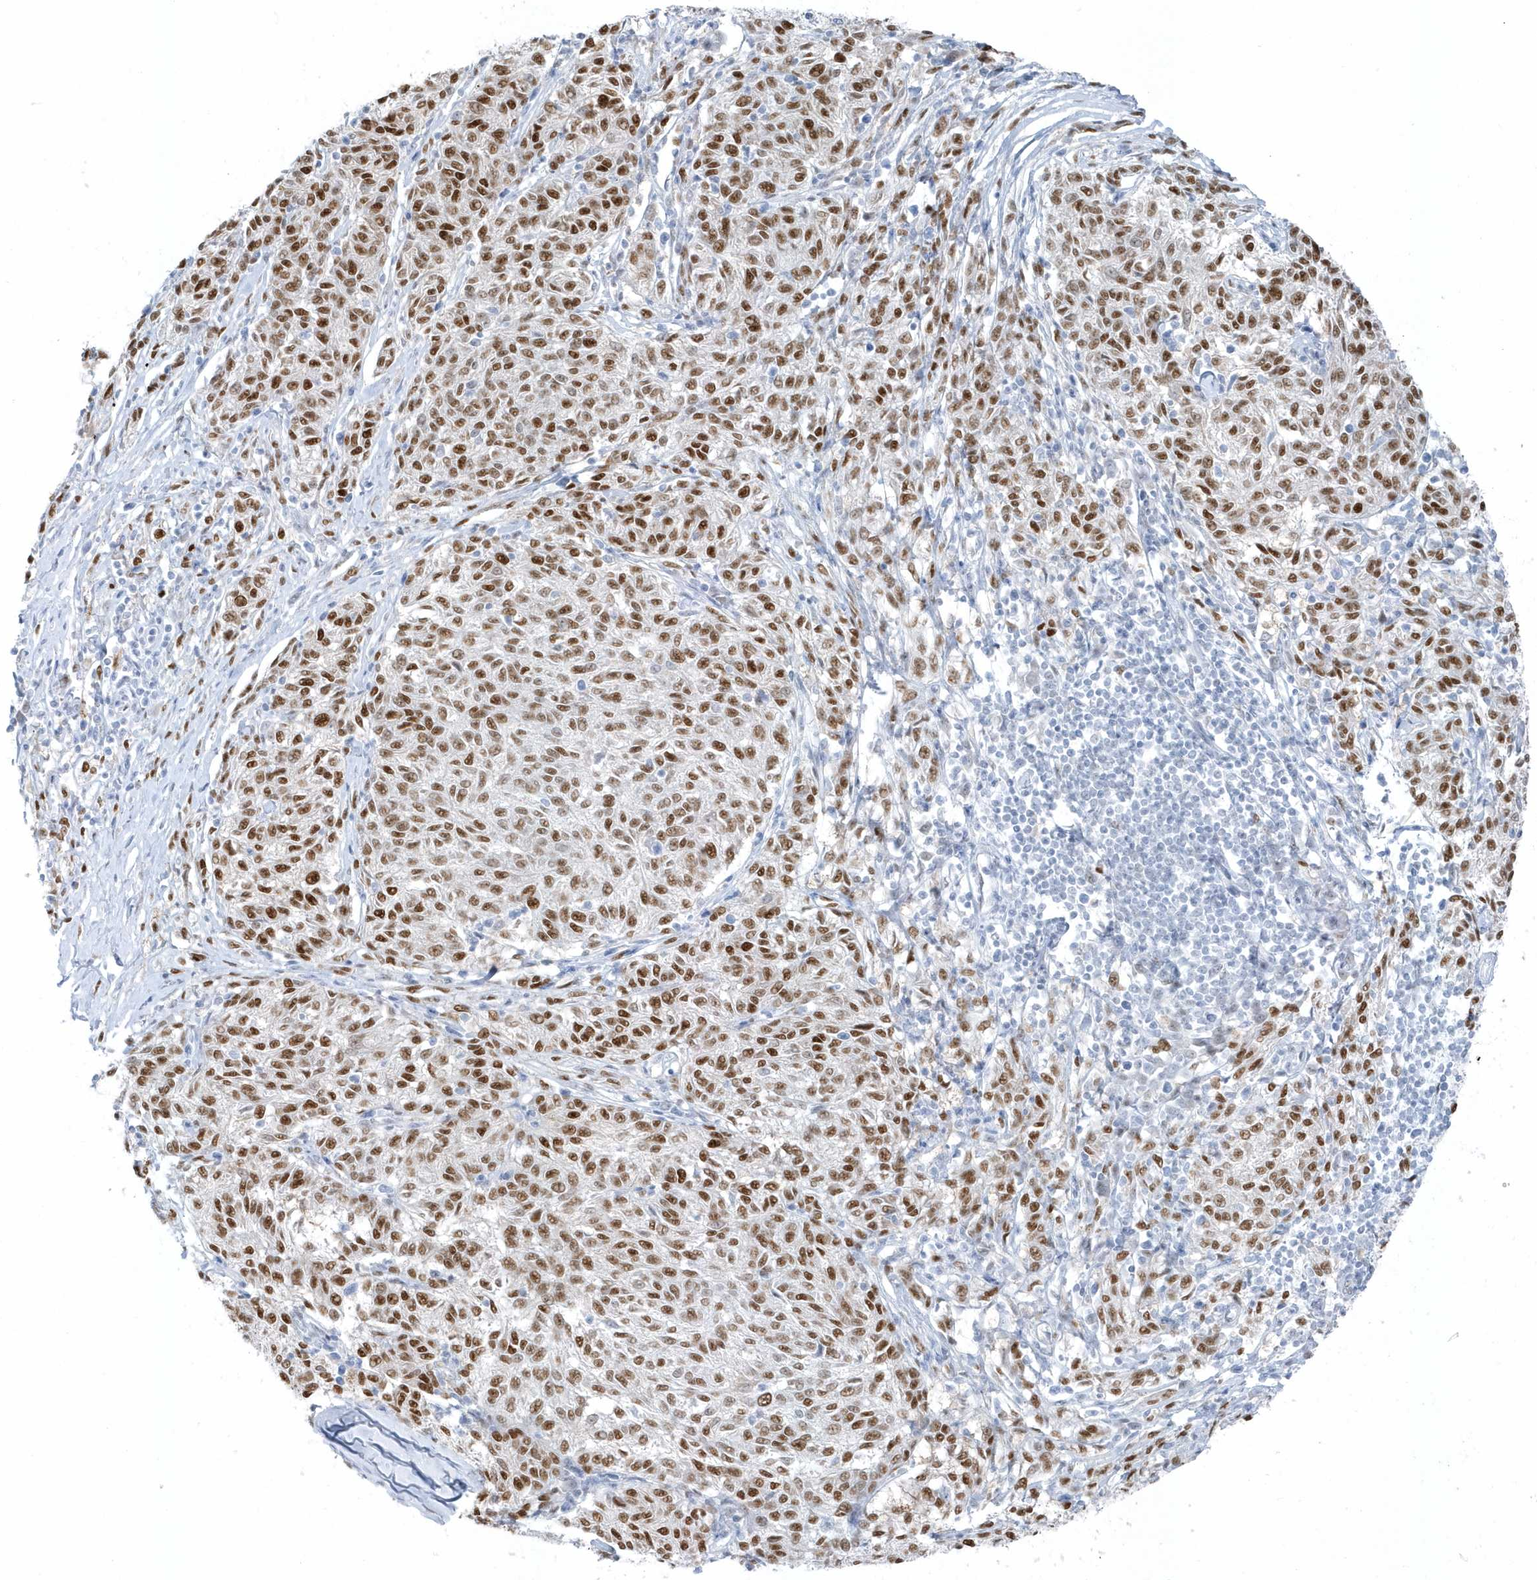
{"staining": {"intensity": "moderate", "quantity": ">75%", "location": "nuclear"}, "tissue": "melanoma", "cell_type": "Tumor cells", "image_type": "cancer", "snomed": [{"axis": "morphology", "description": "Malignant melanoma, NOS"}, {"axis": "topography", "description": "Skin"}], "caption": "Moderate nuclear expression for a protein is identified in about >75% of tumor cells of malignant melanoma using immunohistochemistry (IHC).", "gene": "SMIM34", "patient": {"sex": "female", "age": 72}}